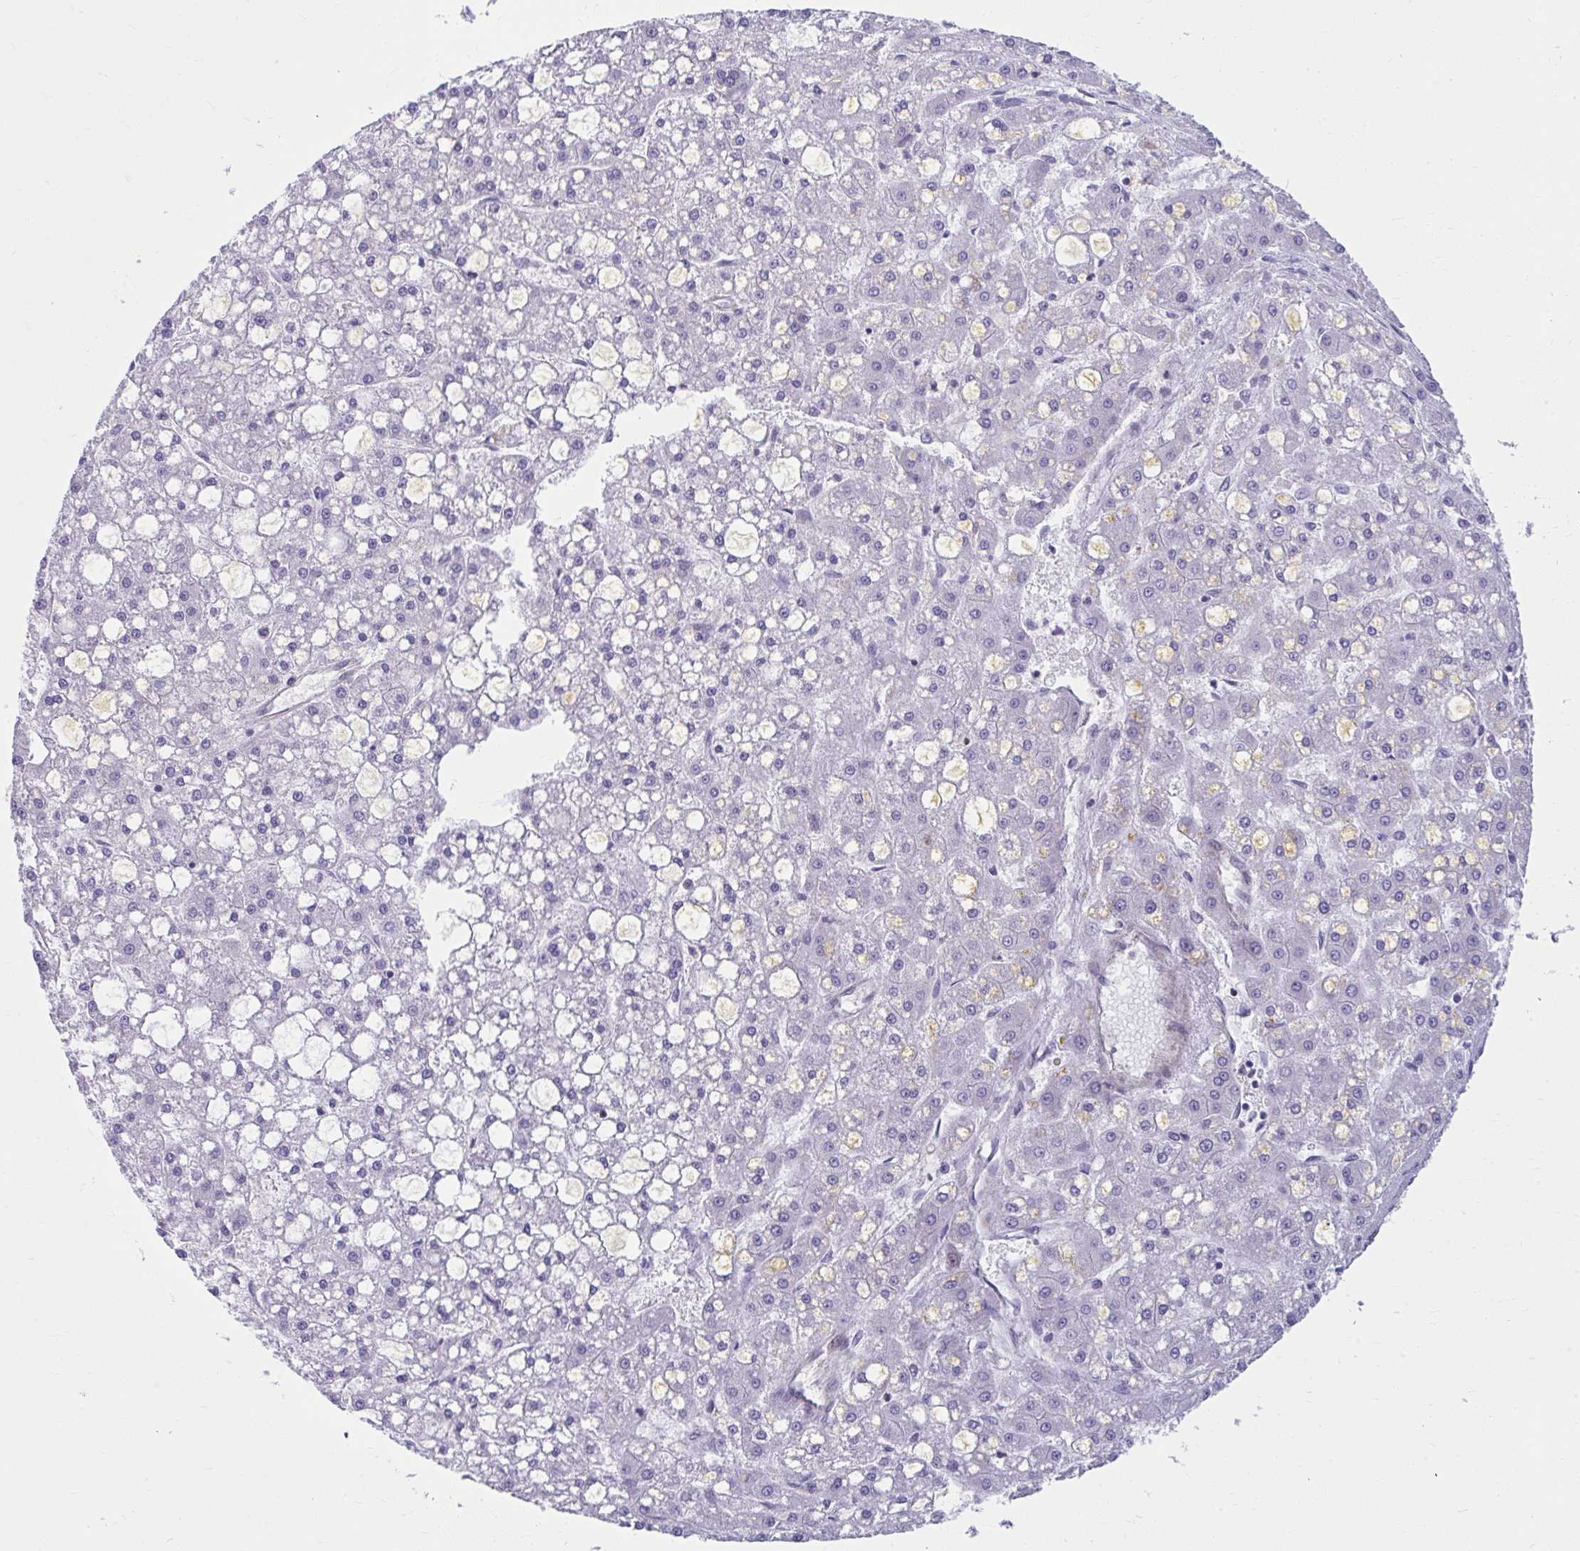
{"staining": {"intensity": "negative", "quantity": "none", "location": "none"}, "tissue": "liver cancer", "cell_type": "Tumor cells", "image_type": "cancer", "snomed": [{"axis": "morphology", "description": "Carcinoma, Hepatocellular, NOS"}, {"axis": "topography", "description": "Liver"}], "caption": "Protein analysis of liver hepatocellular carcinoma shows no significant staining in tumor cells. (Stains: DAB (3,3'-diaminobenzidine) IHC with hematoxylin counter stain, Microscopy: brightfield microscopy at high magnification).", "gene": "PCDHB7", "patient": {"sex": "male", "age": 67}}